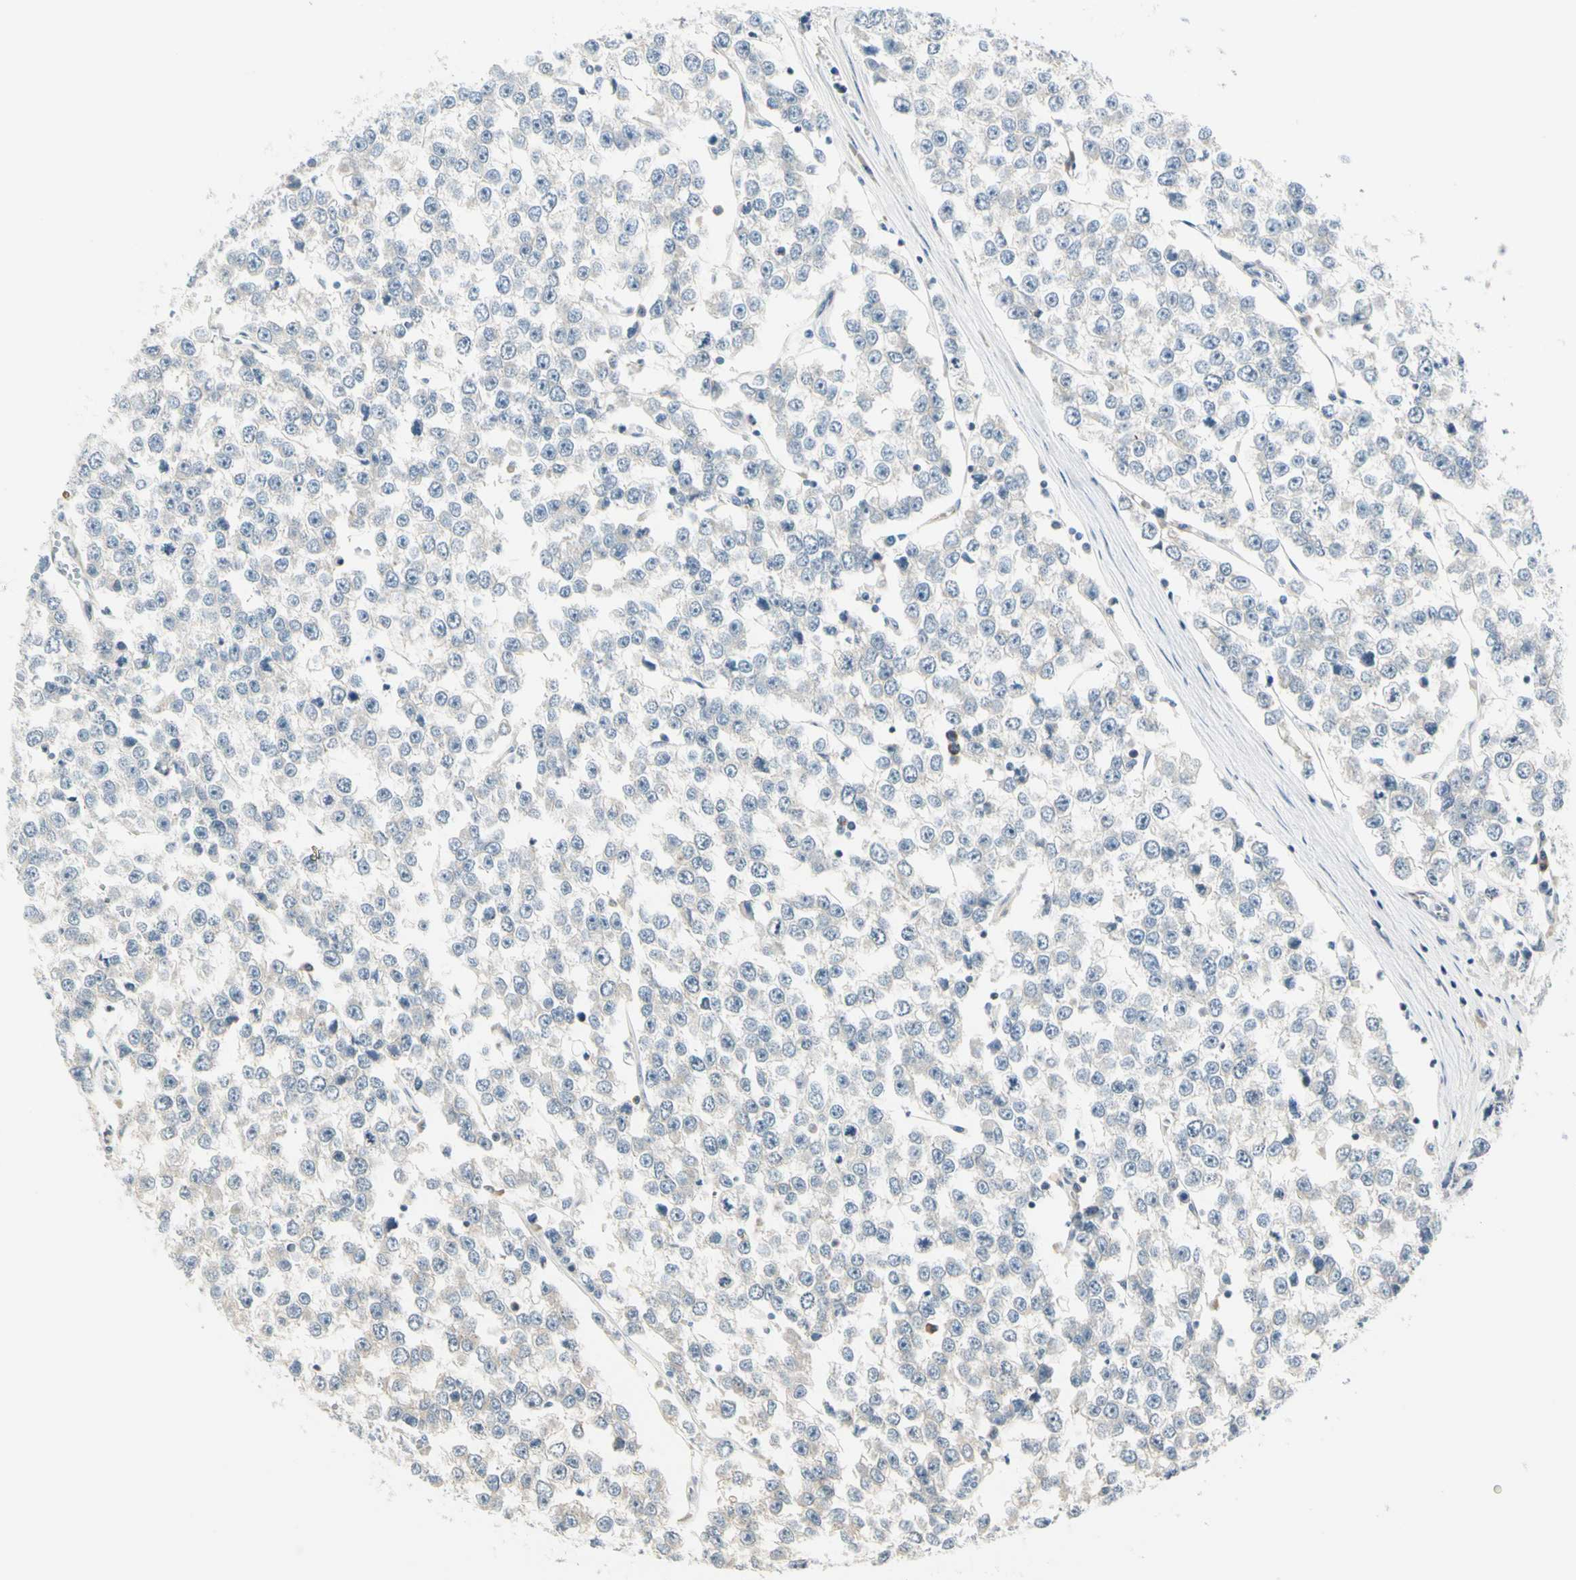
{"staining": {"intensity": "negative", "quantity": "none", "location": "none"}, "tissue": "testis cancer", "cell_type": "Tumor cells", "image_type": "cancer", "snomed": [{"axis": "morphology", "description": "Seminoma, NOS"}, {"axis": "morphology", "description": "Carcinoma, Embryonal, NOS"}, {"axis": "topography", "description": "Testis"}], "caption": "This micrograph is of testis embryonal carcinoma stained with immunohistochemistry to label a protein in brown with the nuclei are counter-stained blue. There is no positivity in tumor cells.", "gene": "NPDC1", "patient": {"sex": "male", "age": 52}}